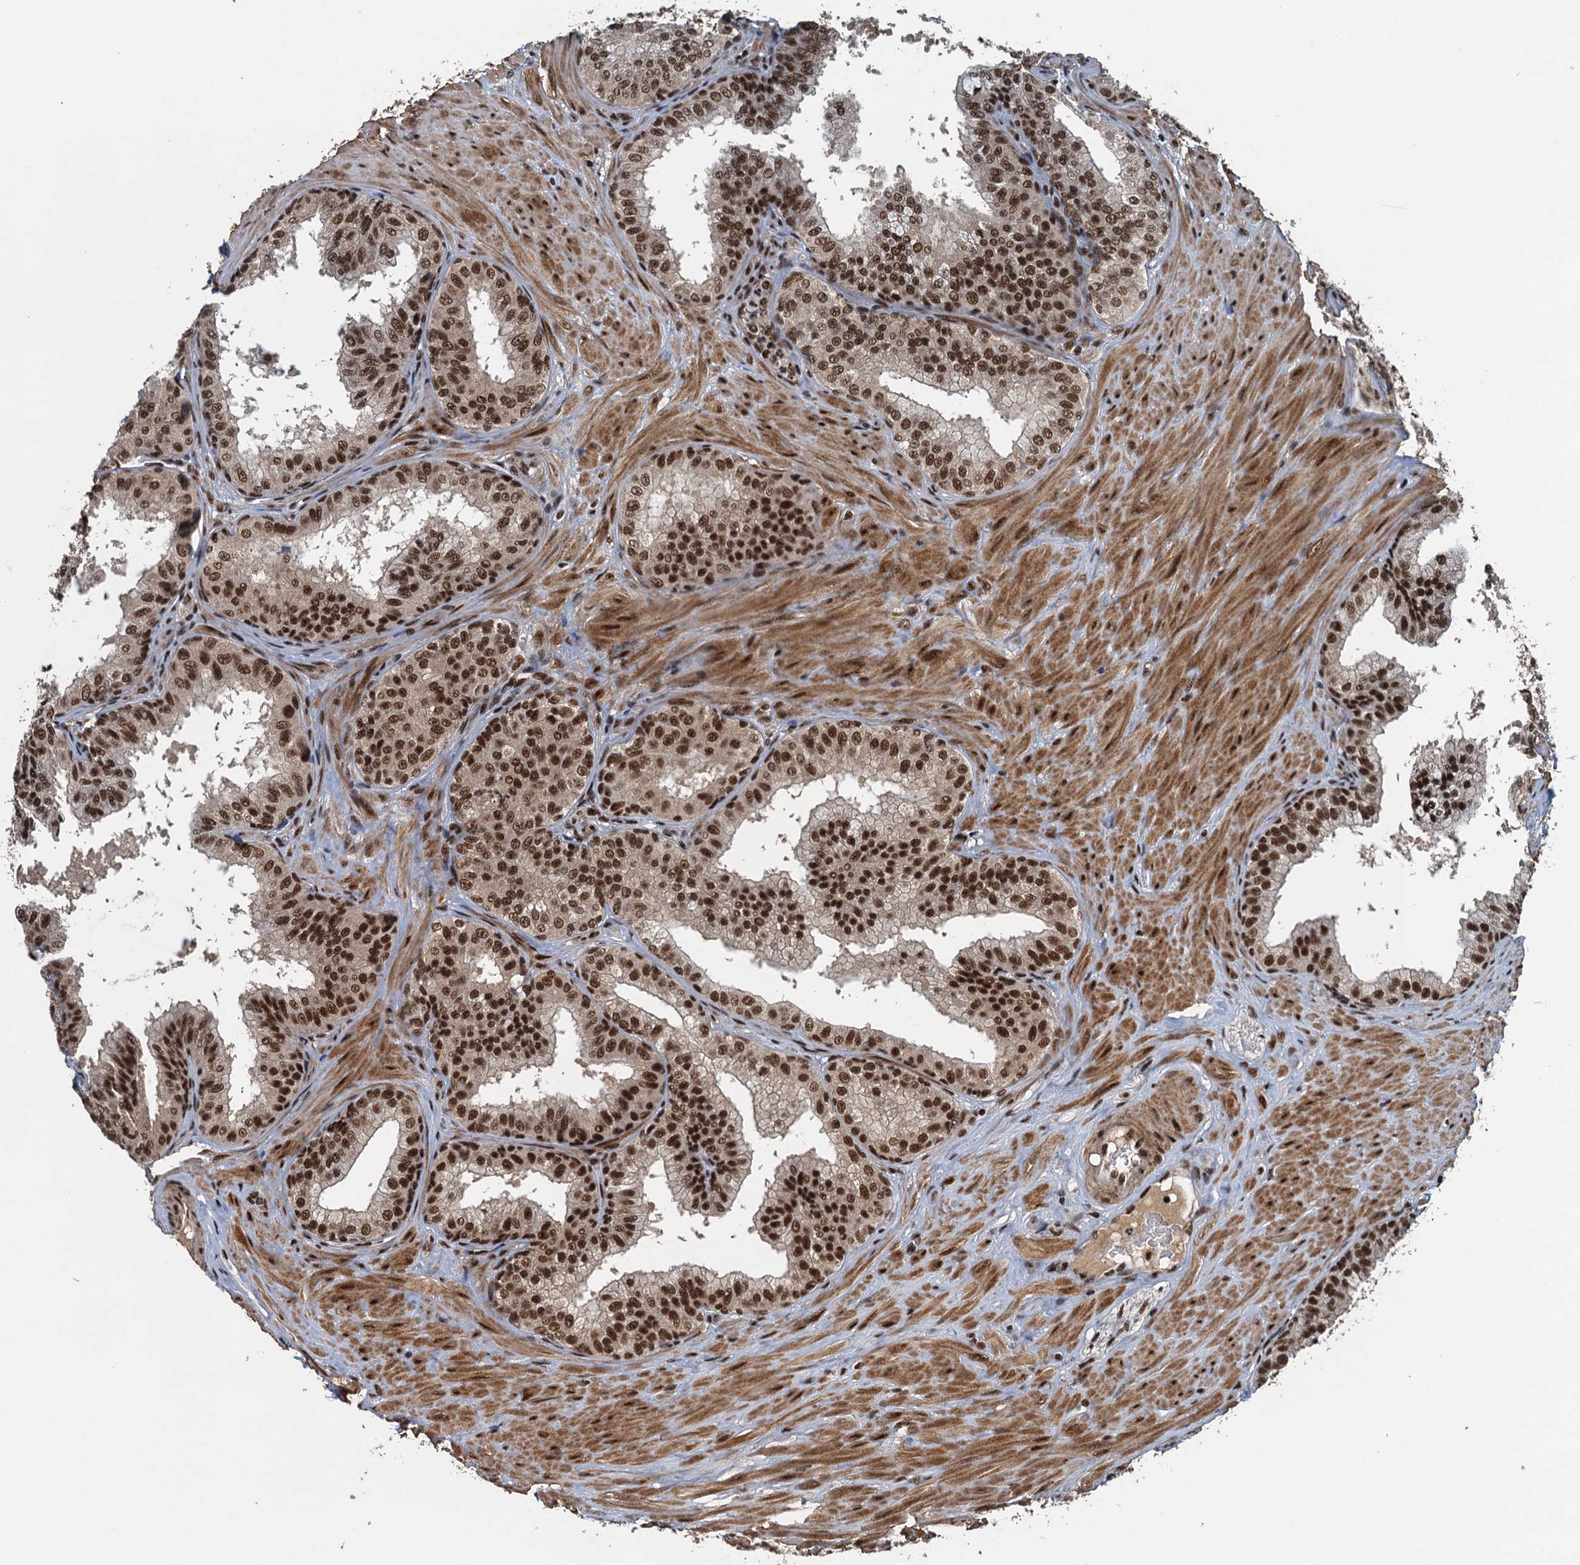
{"staining": {"intensity": "strong", "quantity": ">75%", "location": "nuclear"}, "tissue": "prostate", "cell_type": "Glandular cells", "image_type": "normal", "snomed": [{"axis": "morphology", "description": "Normal tissue, NOS"}, {"axis": "topography", "description": "Prostate"}], "caption": "High-power microscopy captured an immunohistochemistry (IHC) photomicrograph of normal prostate, revealing strong nuclear positivity in about >75% of glandular cells. Ihc stains the protein of interest in brown and the nuclei are stained blue.", "gene": "ZC3H18", "patient": {"sex": "male", "age": 60}}